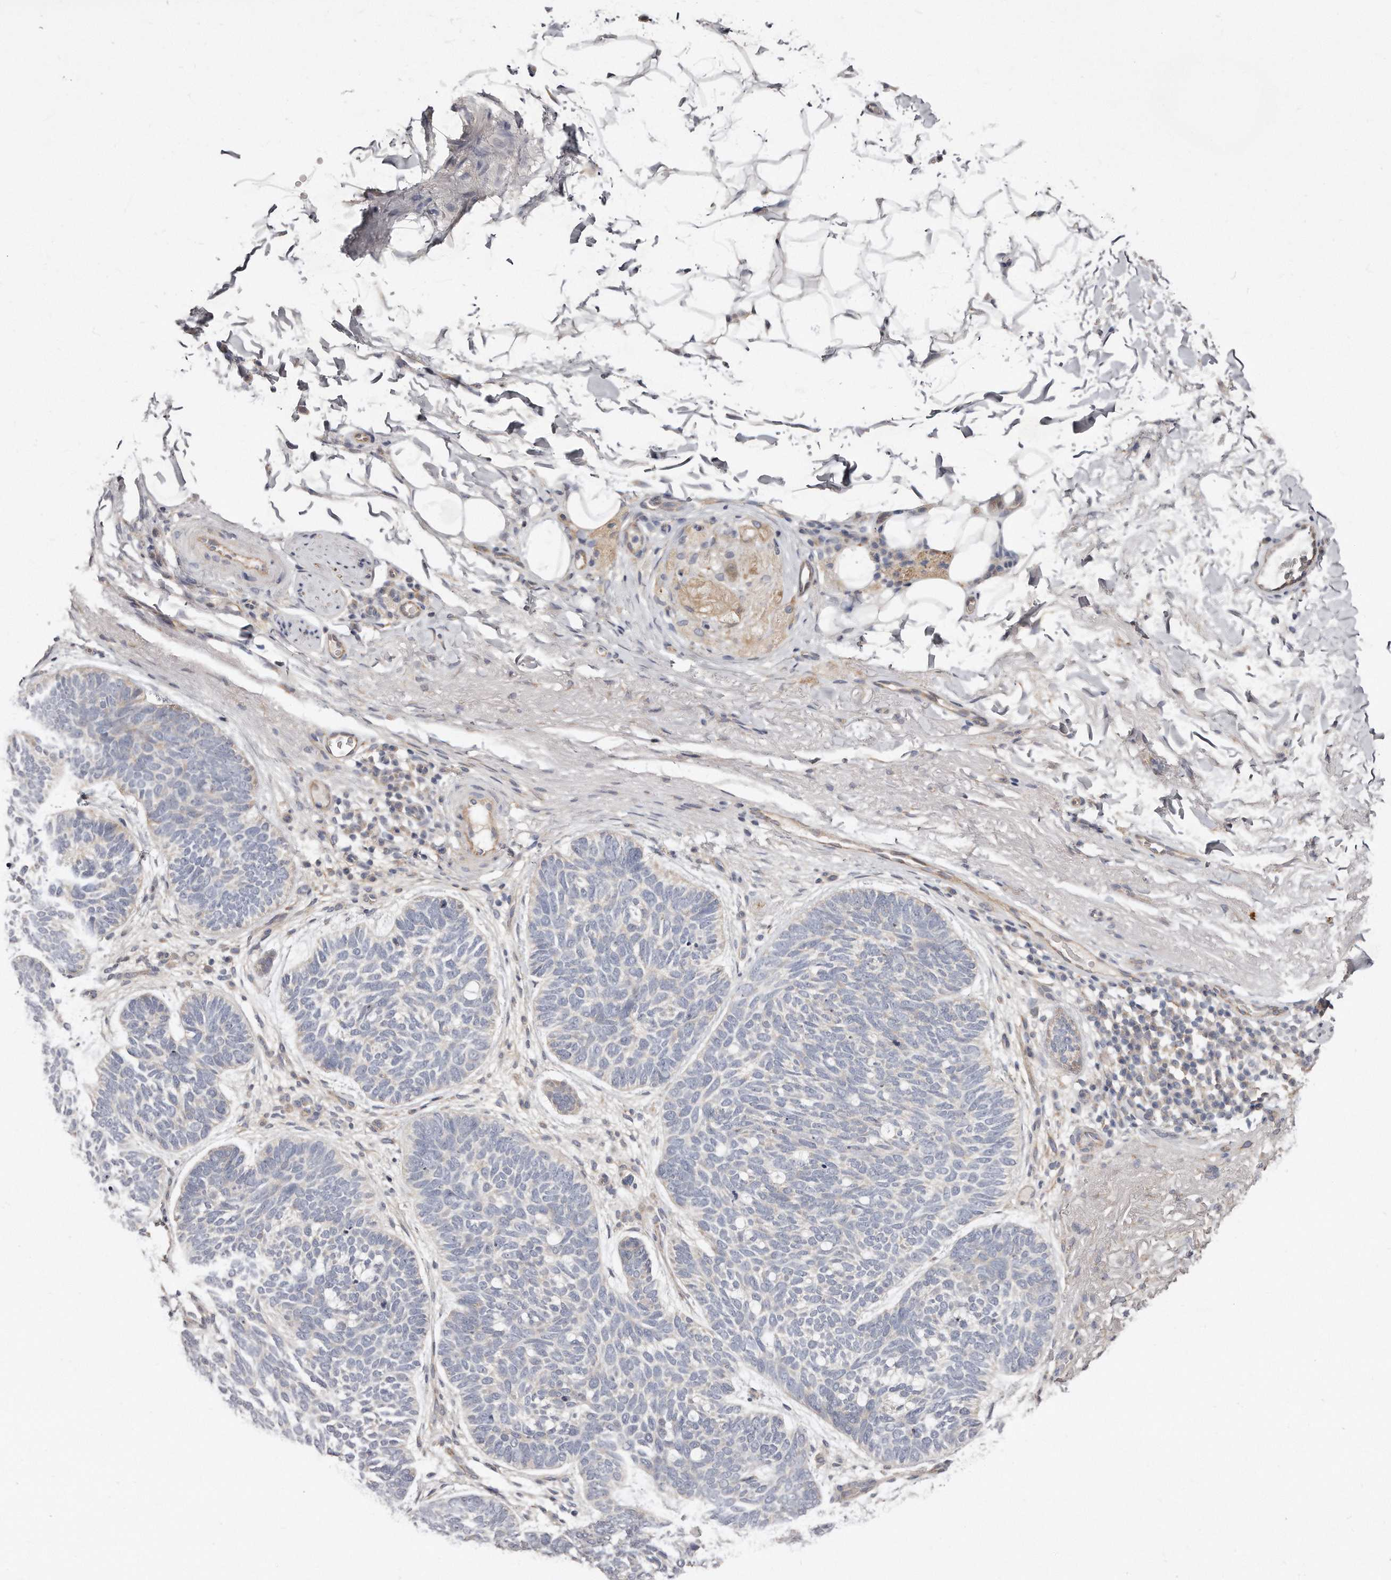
{"staining": {"intensity": "negative", "quantity": "none", "location": "none"}, "tissue": "skin cancer", "cell_type": "Tumor cells", "image_type": "cancer", "snomed": [{"axis": "morphology", "description": "Basal cell carcinoma"}, {"axis": "topography", "description": "Skin"}], "caption": "The image displays no staining of tumor cells in basal cell carcinoma (skin).", "gene": "TTLL4", "patient": {"sex": "female", "age": 85}}